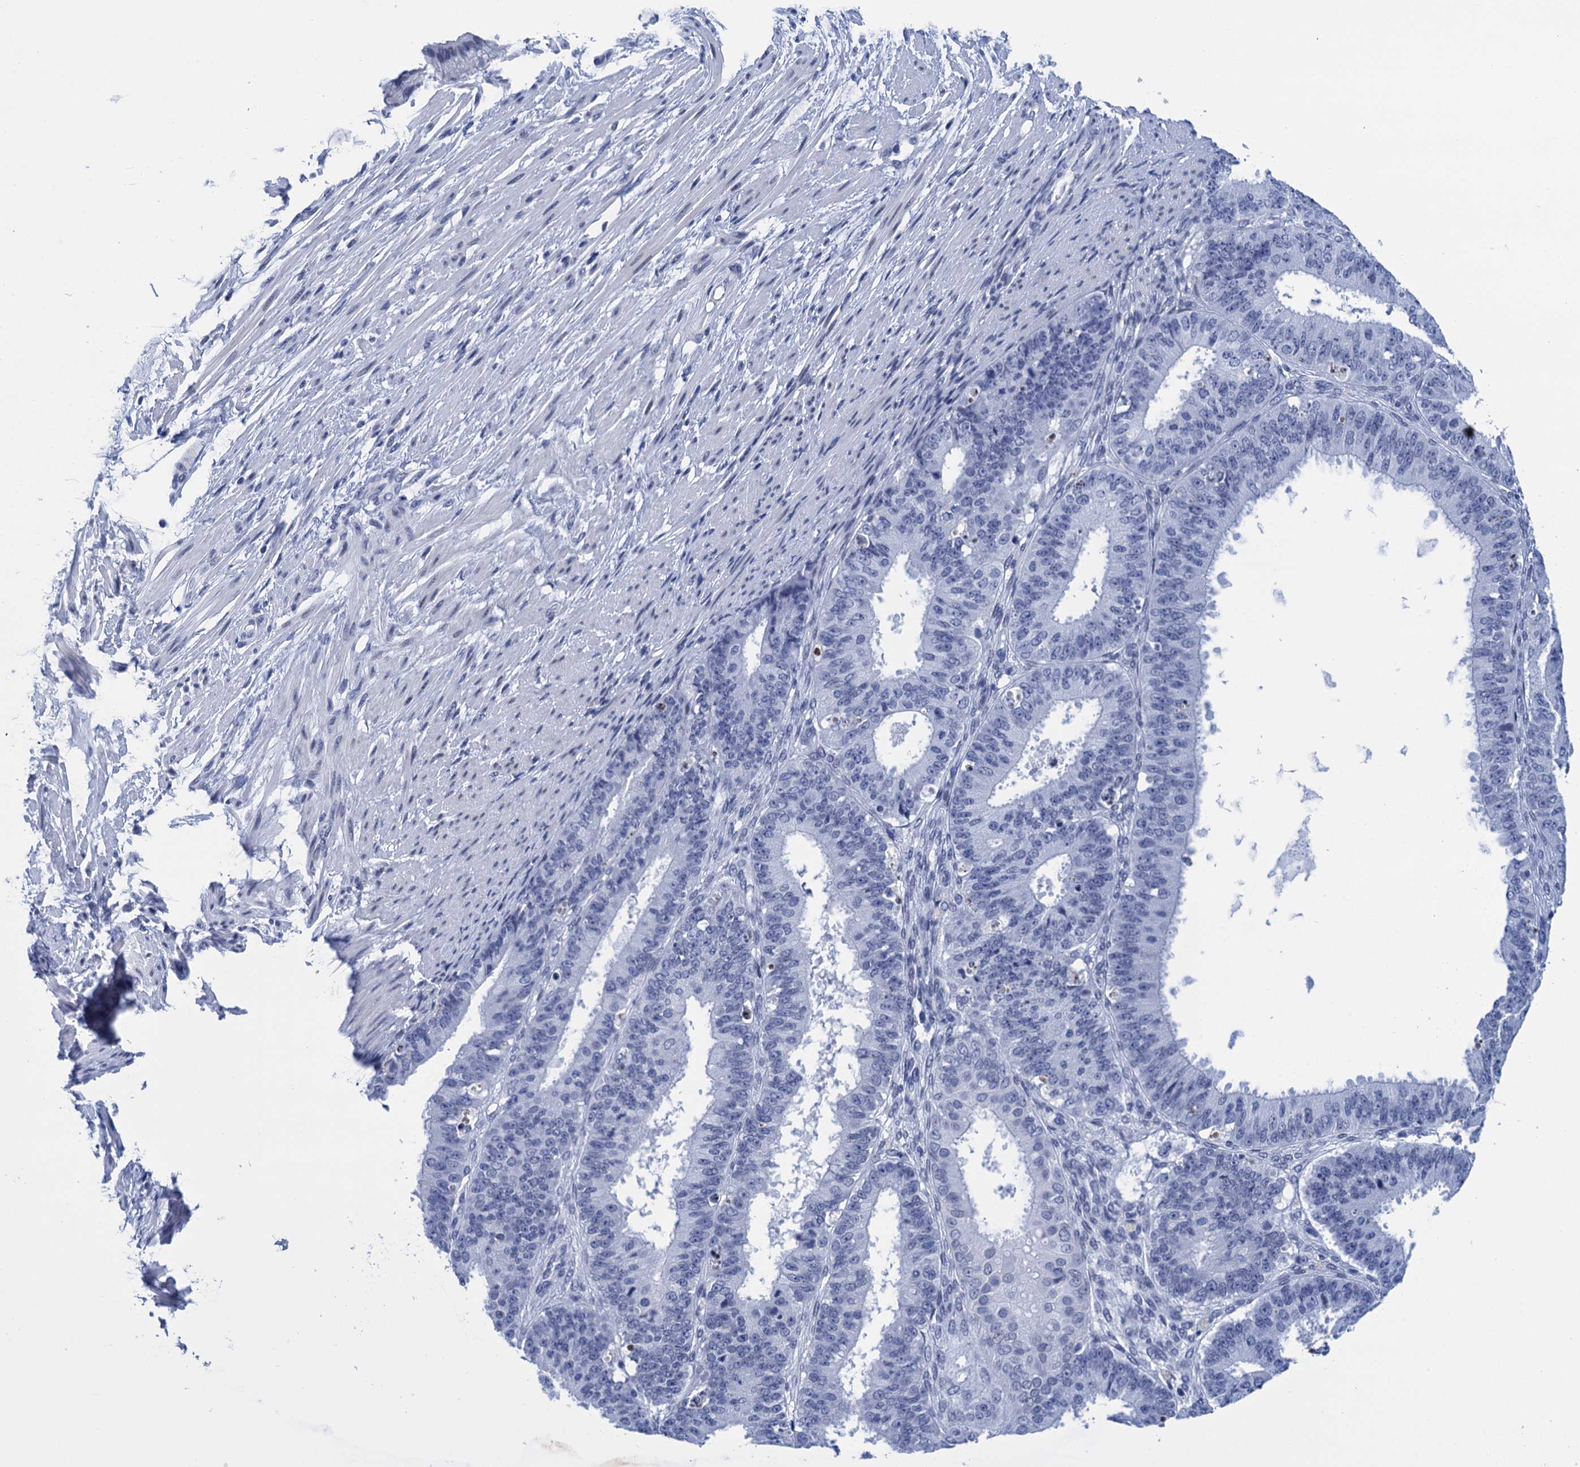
{"staining": {"intensity": "negative", "quantity": "none", "location": "none"}, "tissue": "ovarian cancer", "cell_type": "Tumor cells", "image_type": "cancer", "snomed": [{"axis": "morphology", "description": "Carcinoma, endometroid"}, {"axis": "topography", "description": "Appendix"}, {"axis": "topography", "description": "Ovary"}], "caption": "DAB immunohistochemical staining of human ovarian cancer (endometroid carcinoma) shows no significant positivity in tumor cells. The staining was performed using DAB (3,3'-diaminobenzidine) to visualize the protein expression in brown, while the nuclei were stained in blue with hematoxylin (Magnification: 20x).", "gene": "METTL25", "patient": {"sex": "female", "age": 42}}